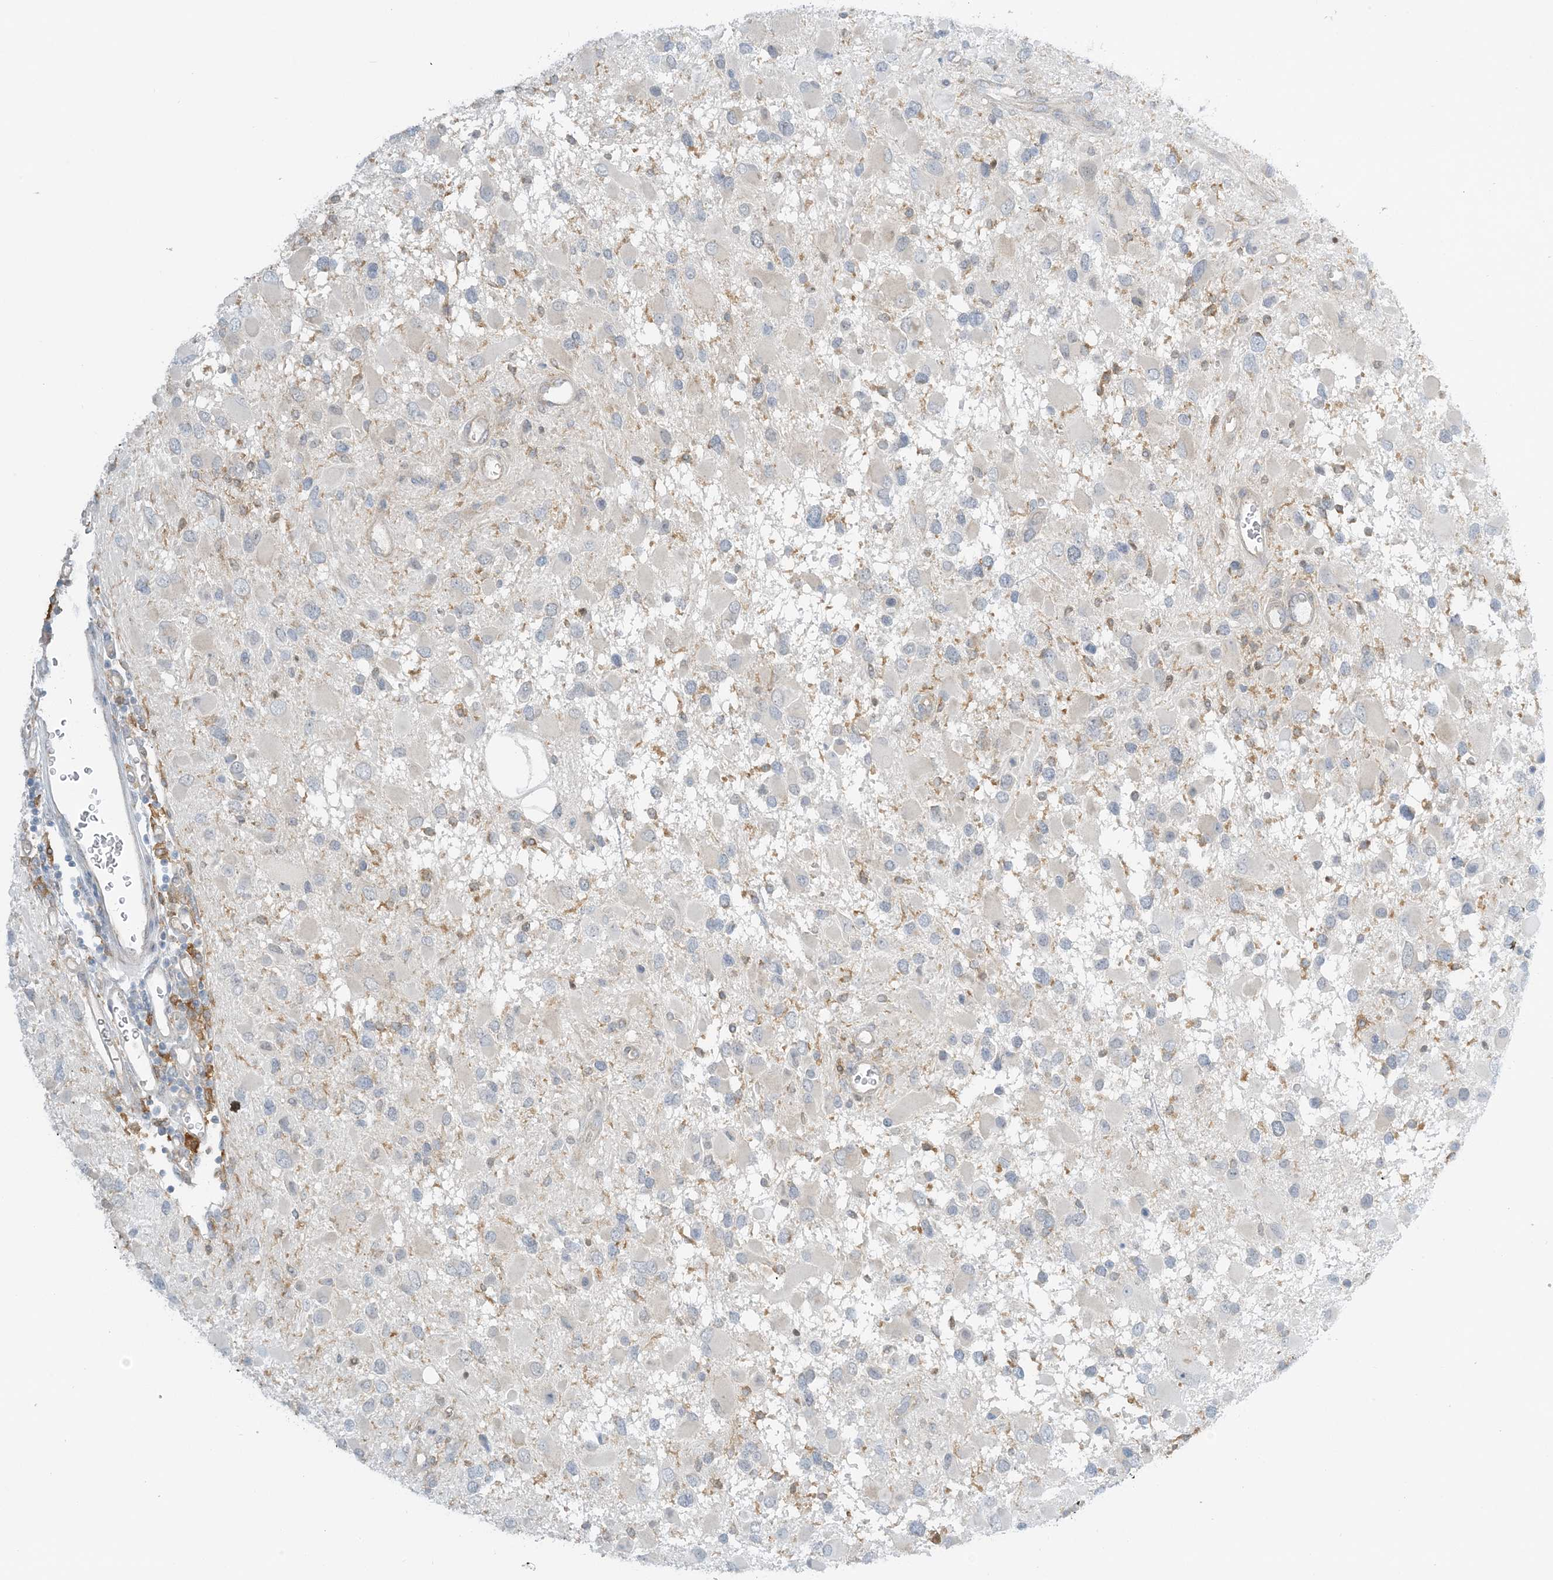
{"staining": {"intensity": "weak", "quantity": "<25%", "location": "cytoplasmic/membranous"}, "tissue": "glioma", "cell_type": "Tumor cells", "image_type": "cancer", "snomed": [{"axis": "morphology", "description": "Glioma, malignant, High grade"}, {"axis": "topography", "description": "Brain"}], "caption": "Human glioma stained for a protein using immunohistochemistry (IHC) reveals no staining in tumor cells.", "gene": "MRPS18A", "patient": {"sex": "male", "age": 53}}